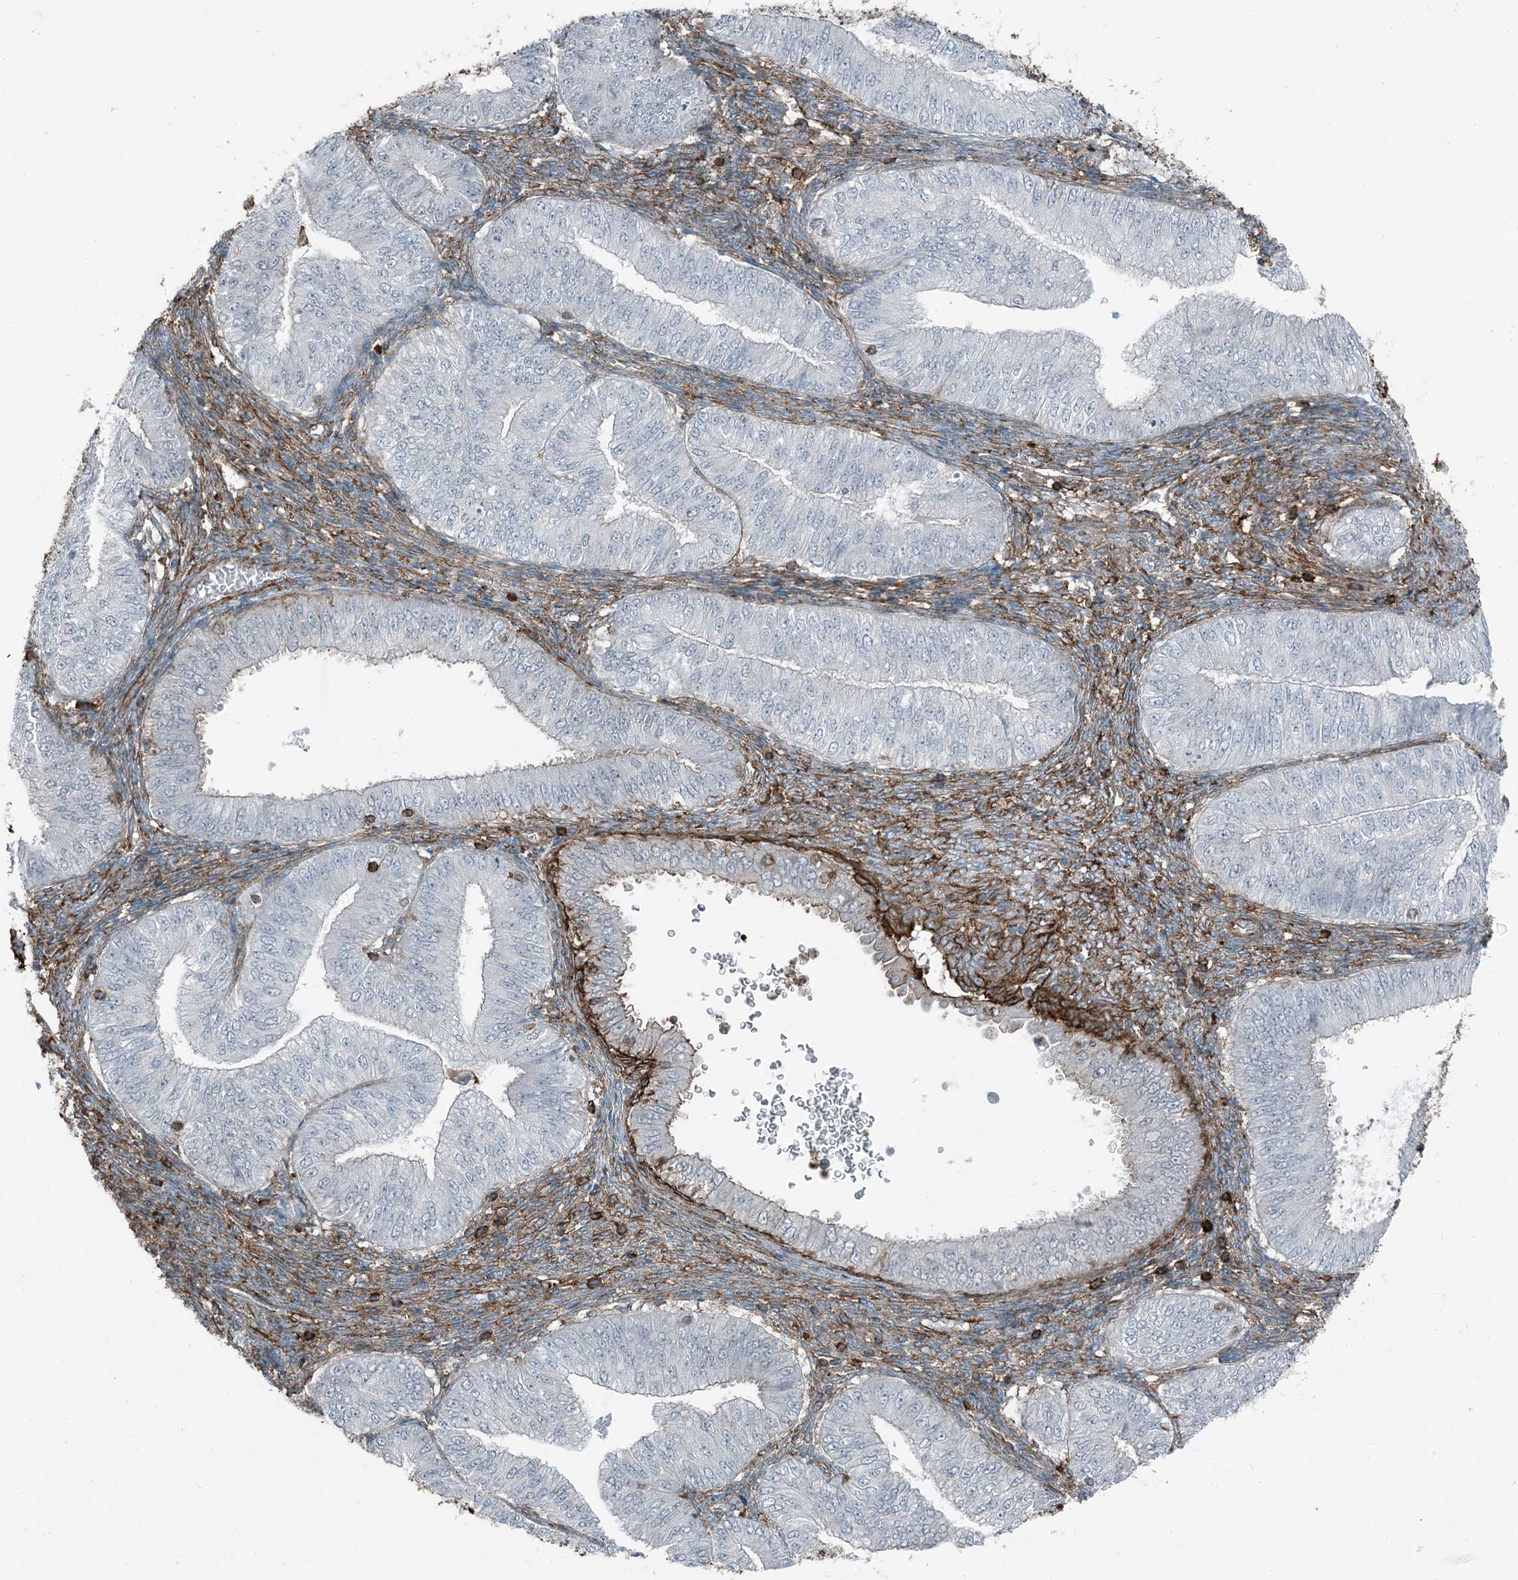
{"staining": {"intensity": "negative", "quantity": "none", "location": "none"}, "tissue": "endometrial cancer", "cell_type": "Tumor cells", "image_type": "cancer", "snomed": [{"axis": "morphology", "description": "Normal tissue, NOS"}, {"axis": "morphology", "description": "Adenocarcinoma, NOS"}, {"axis": "topography", "description": "Endometrium"}], "caption": "Human endometrial adenocarcinoma stained for a protein using immunohistochemistry displays no positivity in tumor cells.", "gene": "APOBEC3C", "patient": {"sex": "female", "age": 53}}